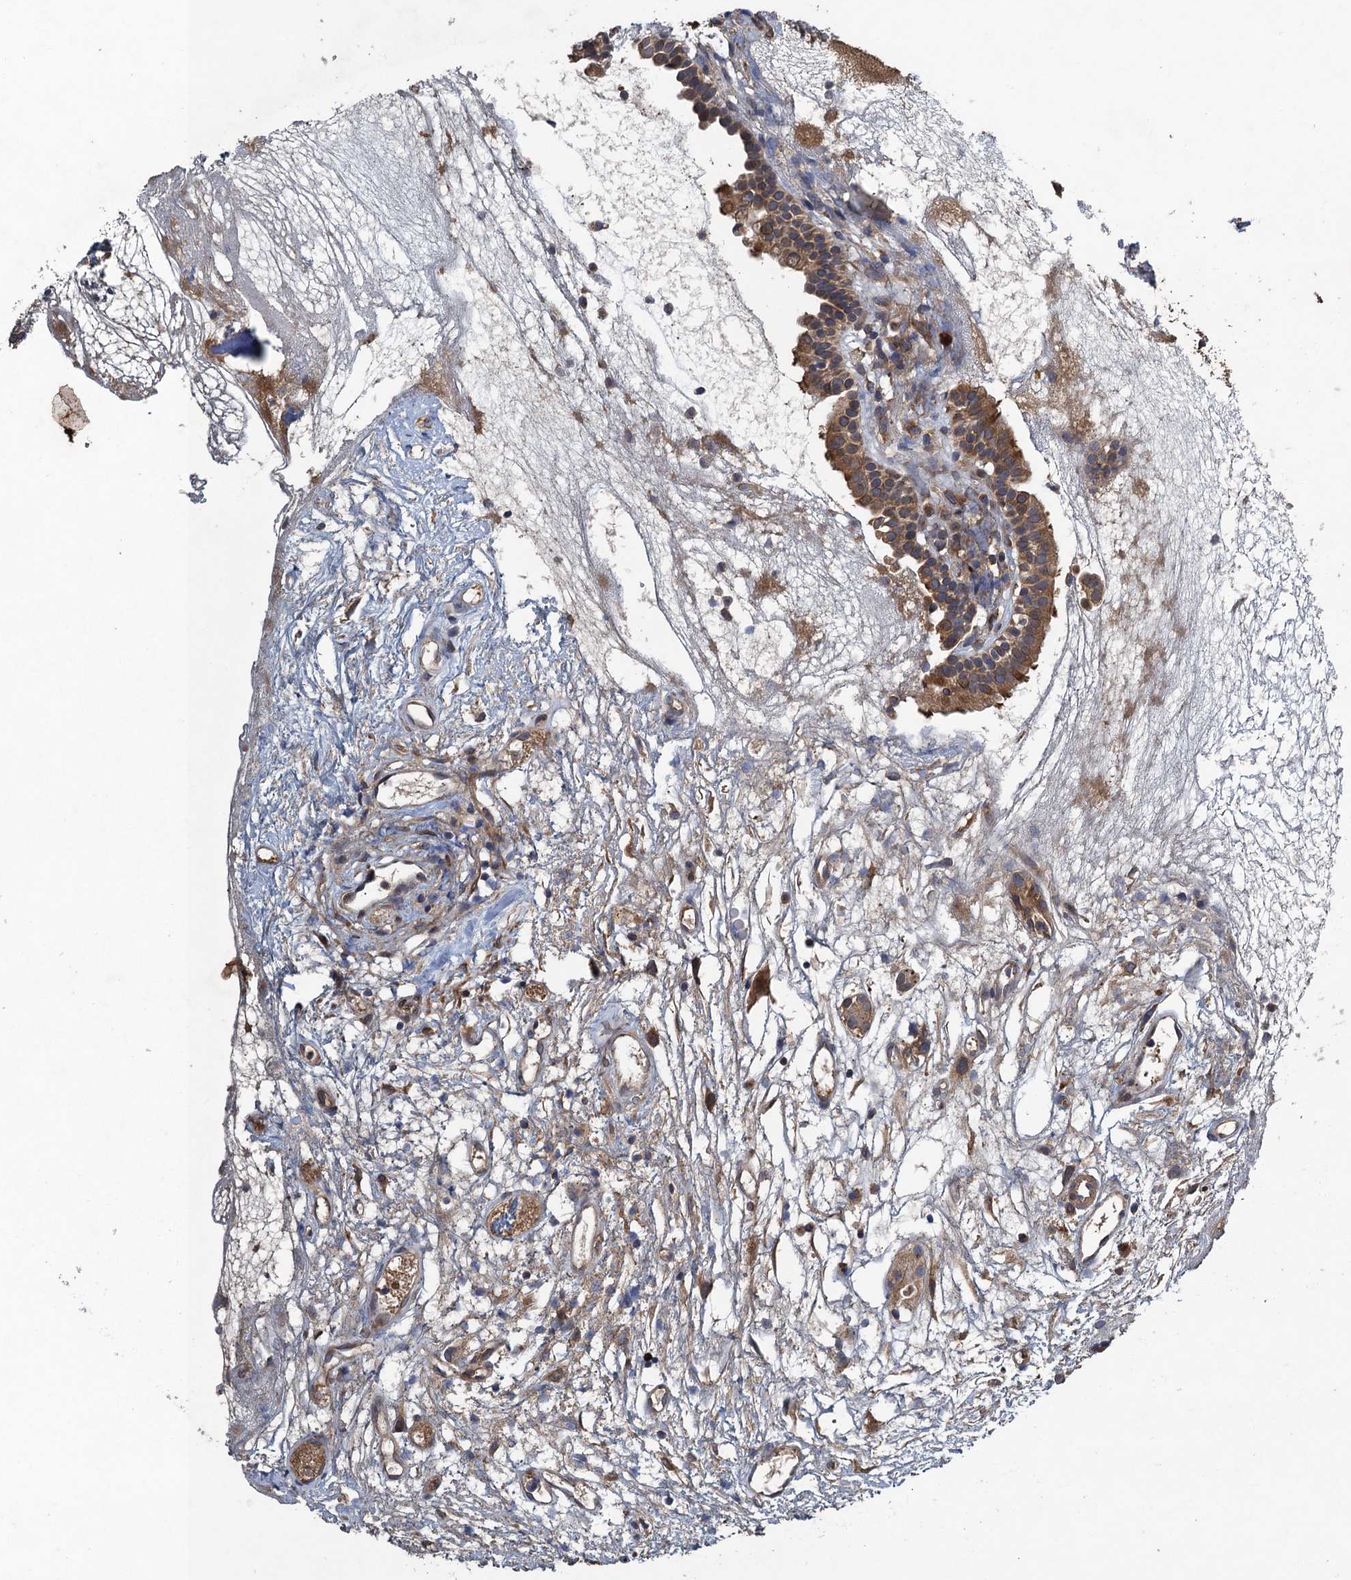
{"staining": {"intensity": "moderate", "quantity": ">75%", "location": "cytoplasmic/membranous"}, "tissue": "head and neck cancer", "cell_type": "Tumor cells", "image_type": "cancer", "snomed": [{"axis": "morphology", "description": "Adenocarcinoma, NOS"}, {"axis": "topography", "description": "Subcutis"}, {"axis": "topography", "description": "Head-Neck"}], "caption": "Protein staining exhibits moderate cytoplasmic/membranous positivity in about >75% of tumor cells in head and neck cancer.", "gene": "CNTN5", "patient": {"sex": "female", "age": 73}}